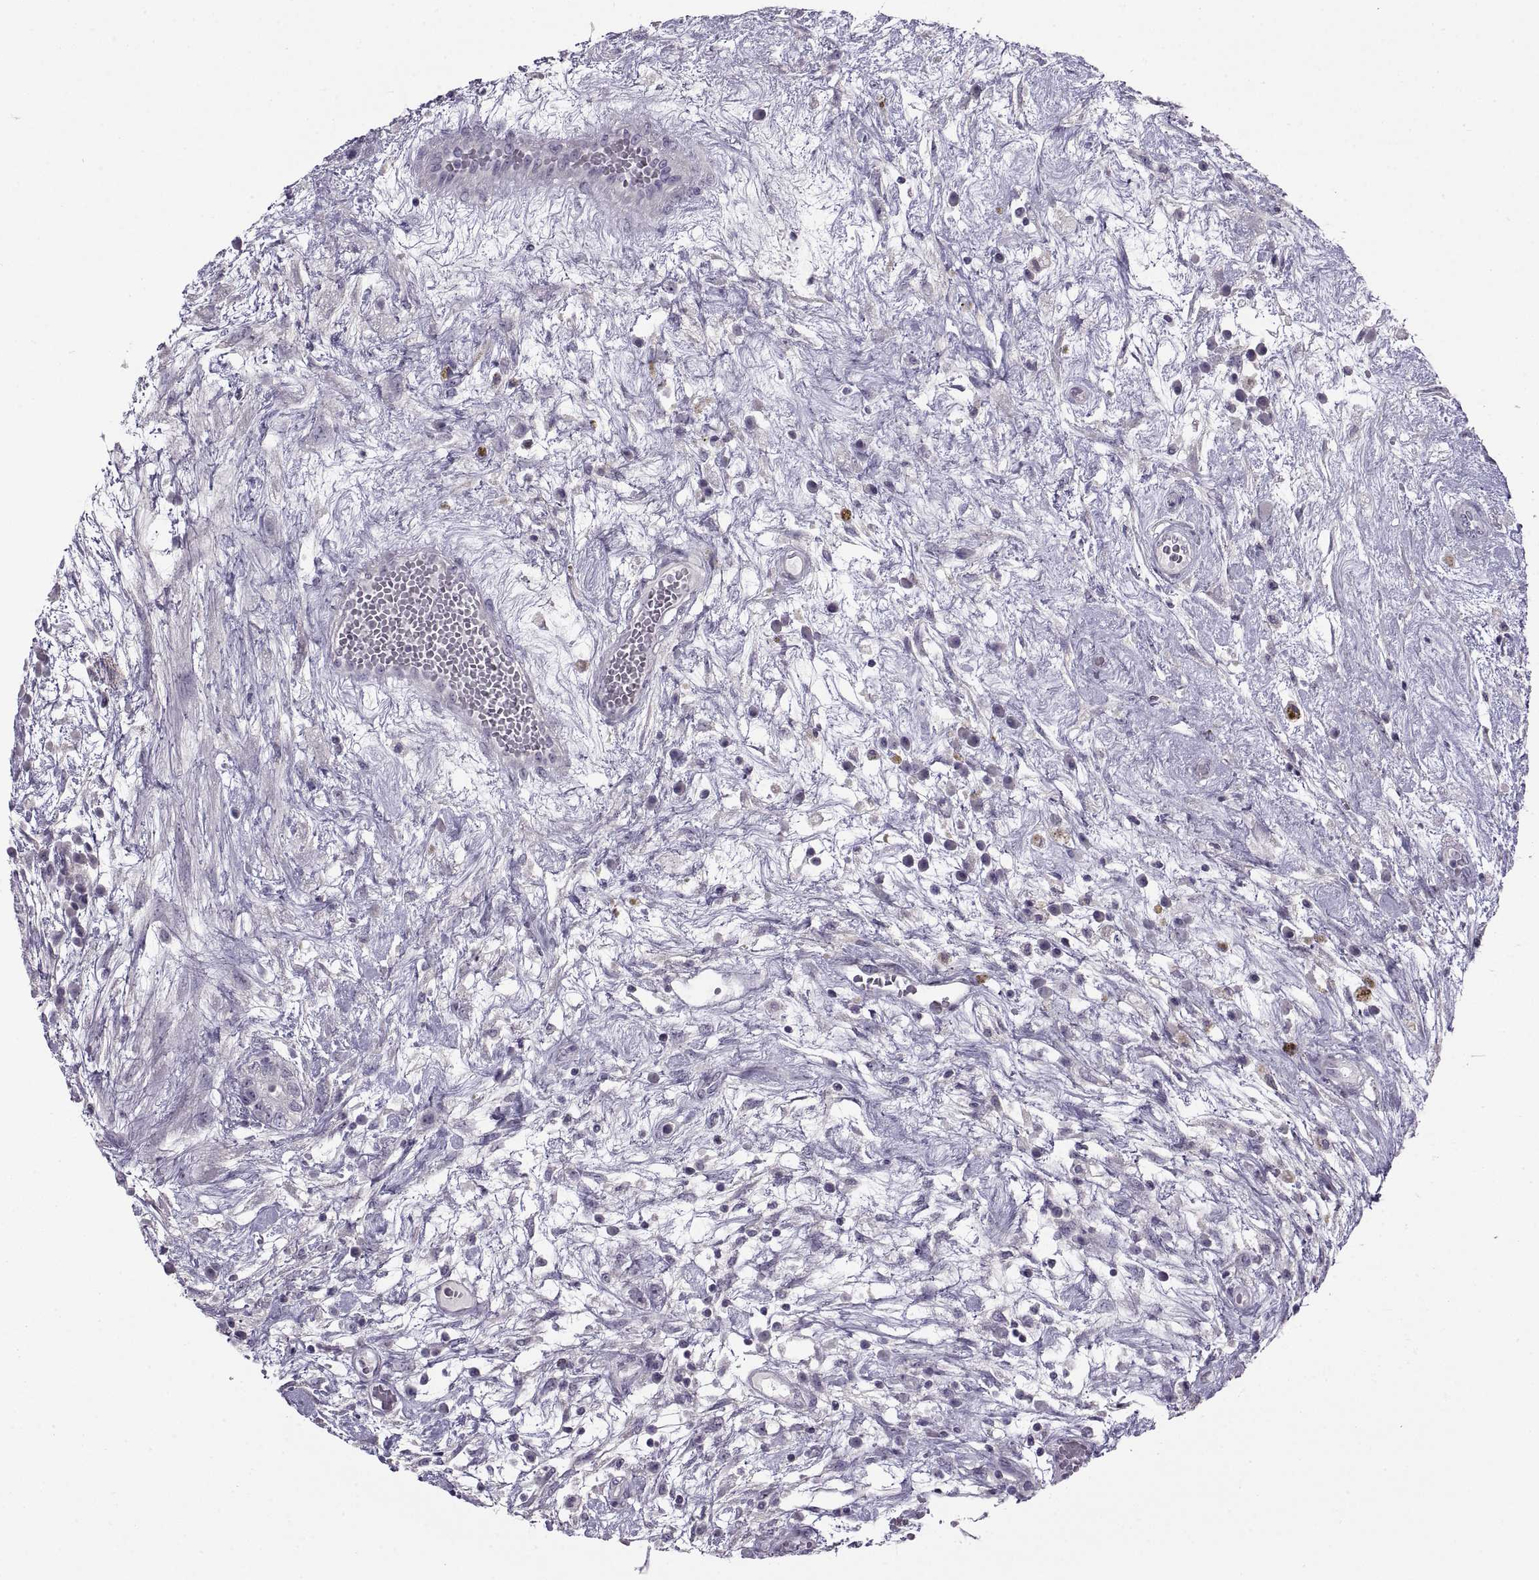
{"staining": {"intensity": "negative", "quantity": "none", "location": "none"}, "tissue": "testis cancer", "cell_type": "Tumor cells", "image_type": "cancer", "snomed": [{"axis": "morphology", "description": "Normal tissue, NOS"}, {"axis": "morphology", "description": "Carcinoma, Embryonal, NOS"}, {"axis": "topography", "description": "Testis"}], "caption": "Testis cancer stained for a protein using immunohistochemistry shows no expression tumor cells.", "gene": "BSPH1", "patient": {"sex": "male", "age": 32}}